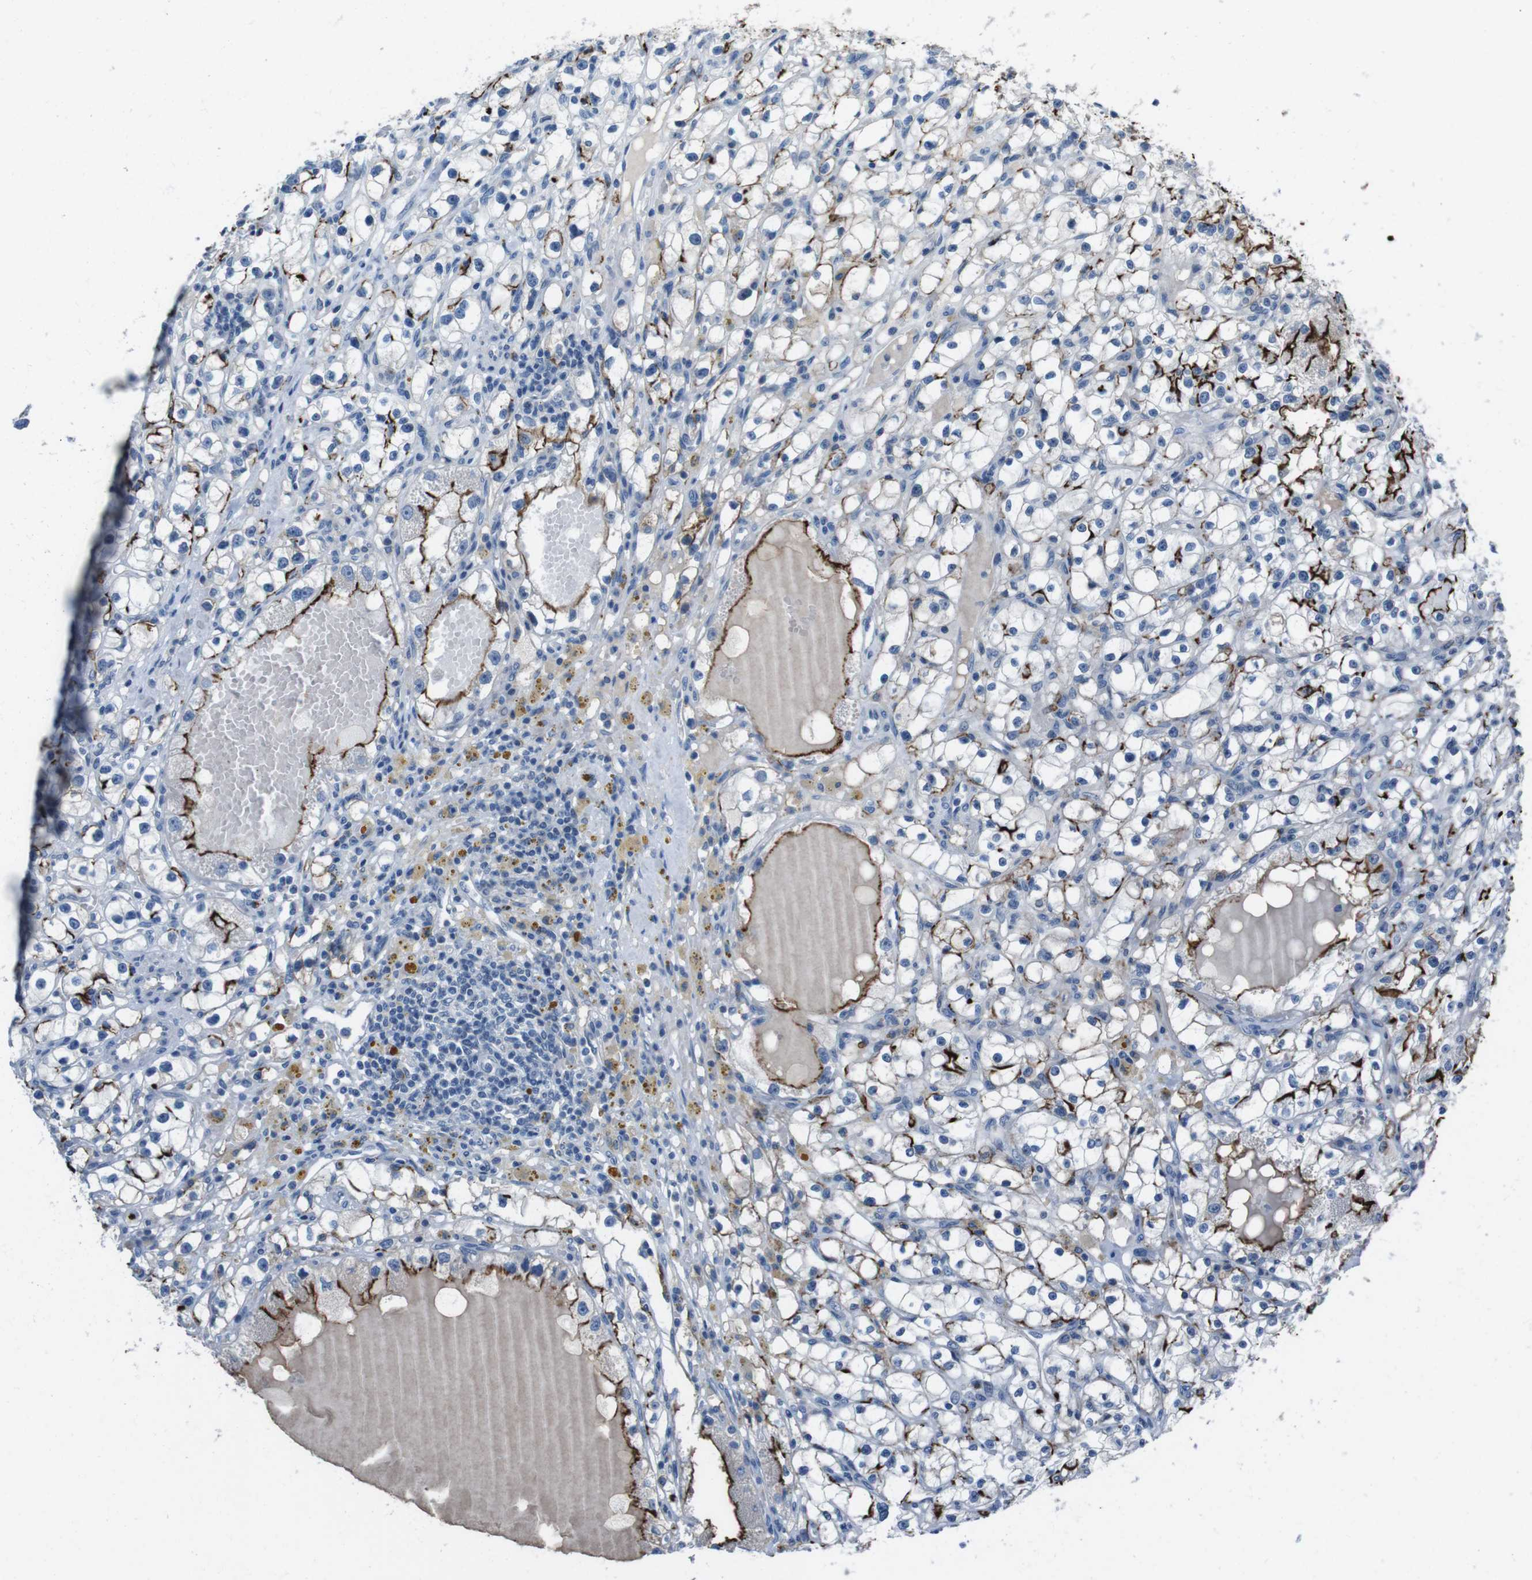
{"staining": {"intensity": "strong", "quantity": "25%-75%", "location": "cytoplasmic/membranous"}, "tissue": "renal cancer", "cell_type": "Tumor cells", "image_type": "cancer", "snomed": [{"axis": "morphology", "description": "Adenocarcinoma, NOS"}, {"axis": "topography", "description": "Kidney"}], "caption": "Renal adenocarcinoma stained with DAB (3,3'-diaminobenzidine) IHC reveals high levels of strong cytoplasmic/membranous positivity in approximately 25%-75% of tumor cells. Nuclei are stained in blue.", "gene": "CDHR2", "patient": {"sex": "male", "age": 56}}